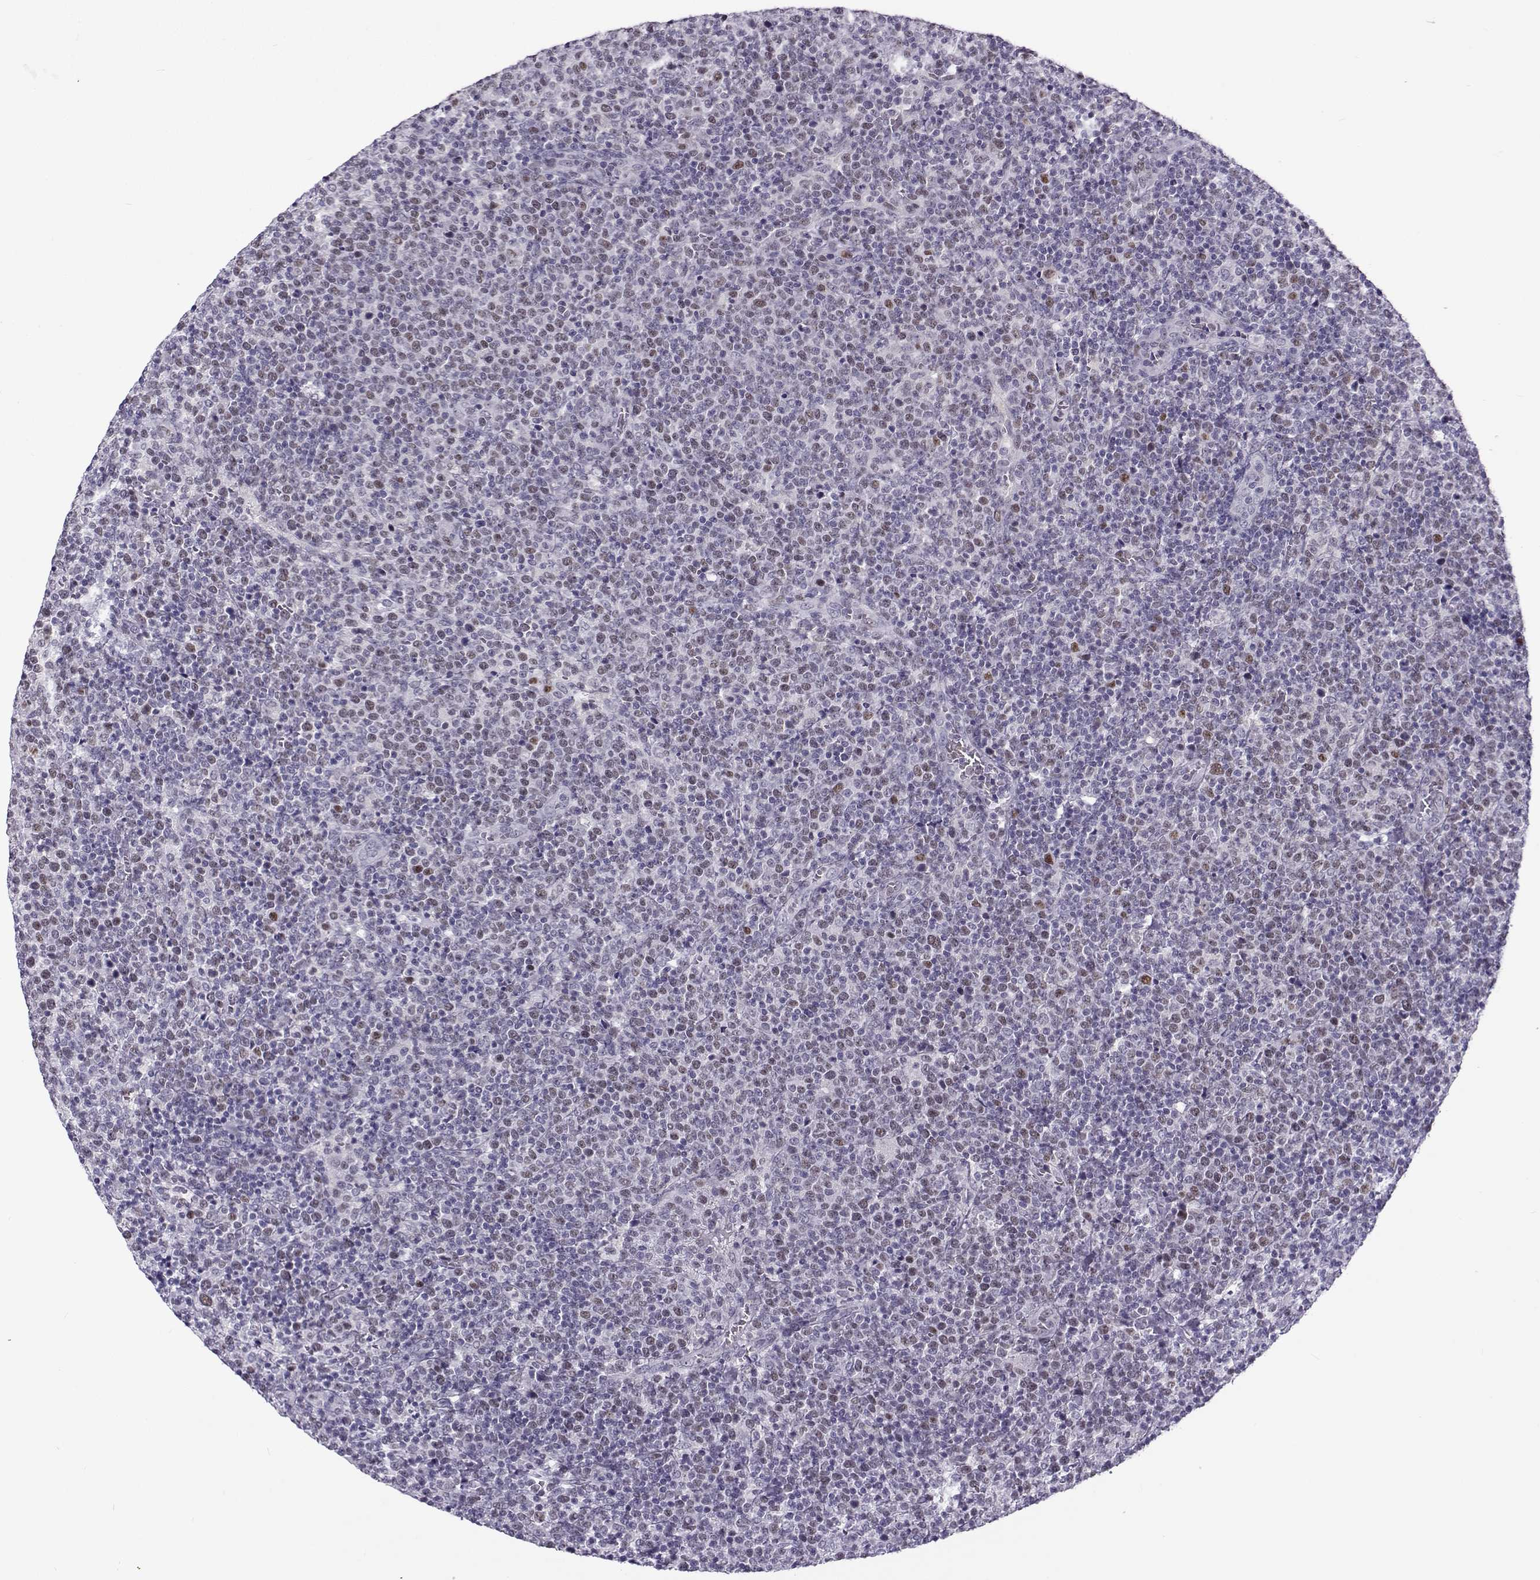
{"staining": {"intensity": "negative", "quantity": "none", "location": "none"}, "tissue": "lymphoma", "cell_type": "Tumor cells", "image_type": "cancer", "snomed": [{"axis": "morphology", "description": "Malignant lymphoma, non-Hodgkin's type, High grade"}, {"axis": "topography", "description": "Lymph node"}], "caption": "This image is of high-grade malignant lymphoma, non-Hodgkin's type stained with immunohistochemistry (IHC) to label a protein in brown with the nuclei are counter-stained blue. There is no staining in tumor cells.", "gene": "BACH1", "patient": {"sex": "male", "age": 61}}